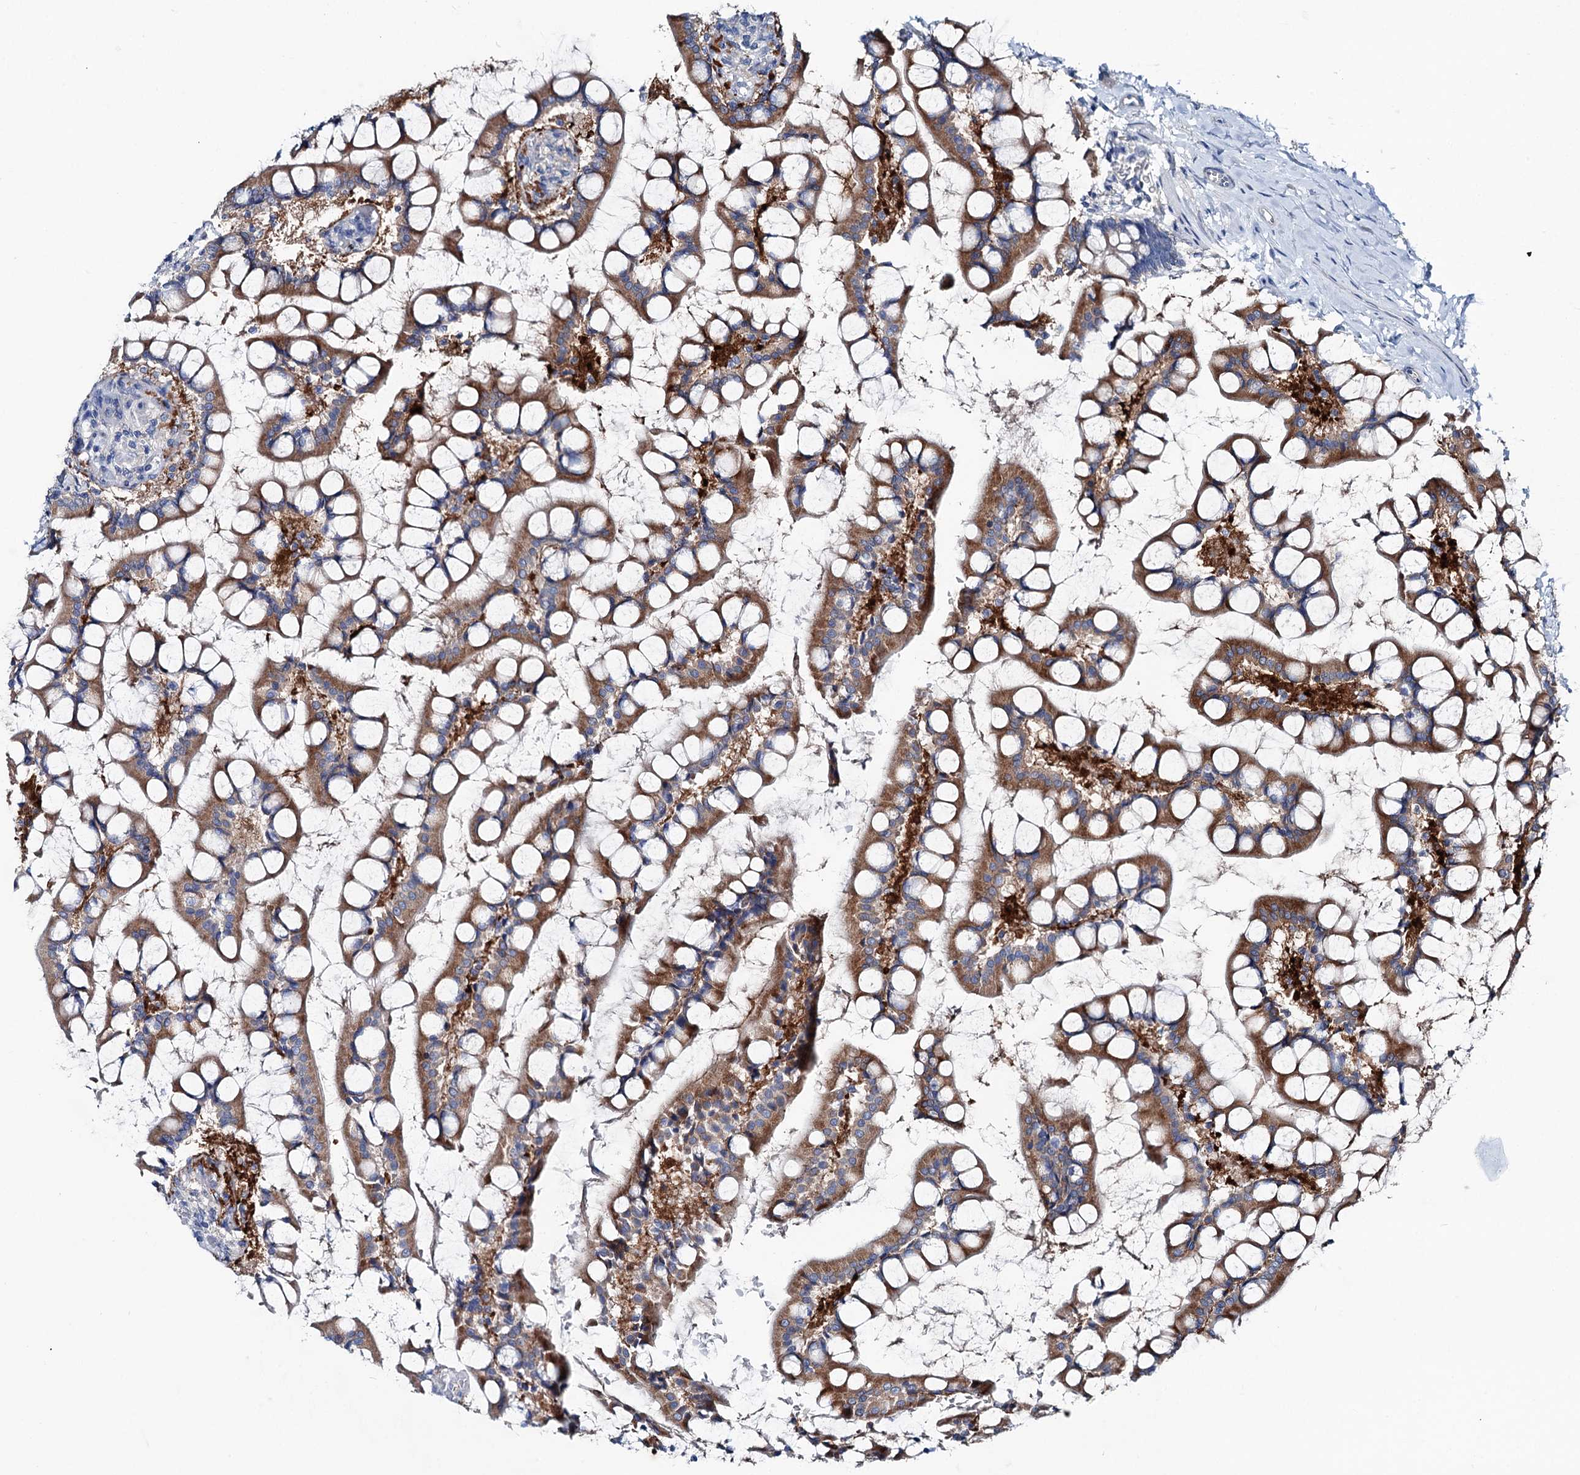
{"staining": {"intensity": "strong", "quantity": ">75%", "location": "cytoplasmic/membranous"}, "tissue": "small intestine", "cell_type": "Glandular cells", "image_type": "normal", "snomed": [{"axis": "morphology", "description": "Normal tissue, NOS"}, {"axis": "topography", "description": "Small intestine"}], "caption": "This micrograph reveals immunohistochemistry (IHC) staining of normal small intestine, with high strong cytoplasmic/membranous staining in about >75% of glandular cells.", "gene": "SHROOM1", "patient": {"sex": "male", "age": 52}}